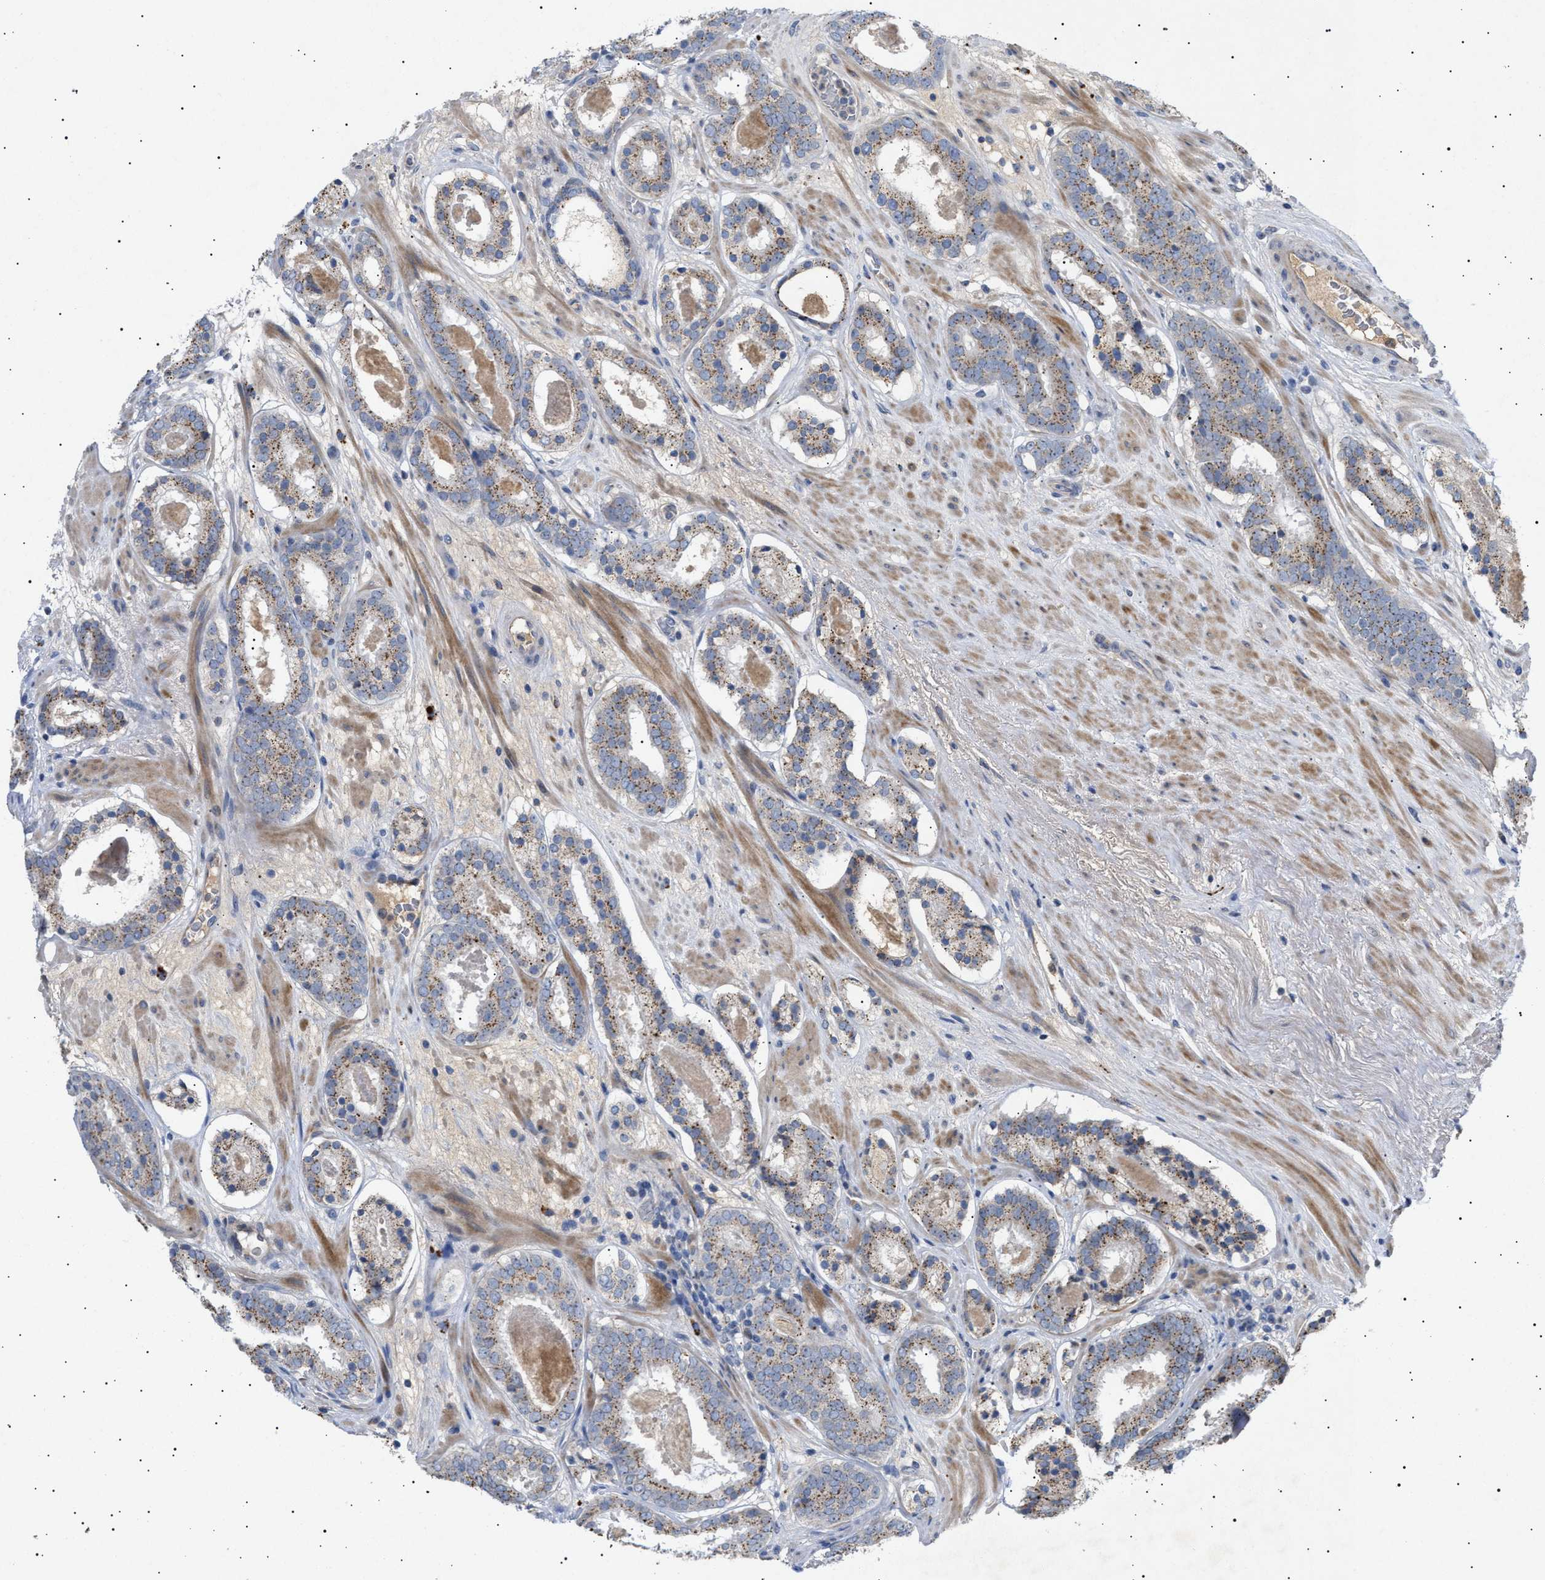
{"staining": {"intensity": "moderate", "quantity": ">75%", "location": "cytoplasmic/membranous"}, "tissue": "prostate cancer", "cell_type": "Tumor cells", "image_type": "cancer", "snomed": [{"axis": "morphology", "description": "Adenocarcinoma, Low grade"}, {"axis": "topography", "description": "Prostate"}], "caption": "Human prostate cancer stained for a protein (brown) displays moderate cytoplasmic/membranous positive positivity in approximately >75% of tumor cells.", "gene": "SIRT5", "patient": {"sex": "male", "age": 69}}